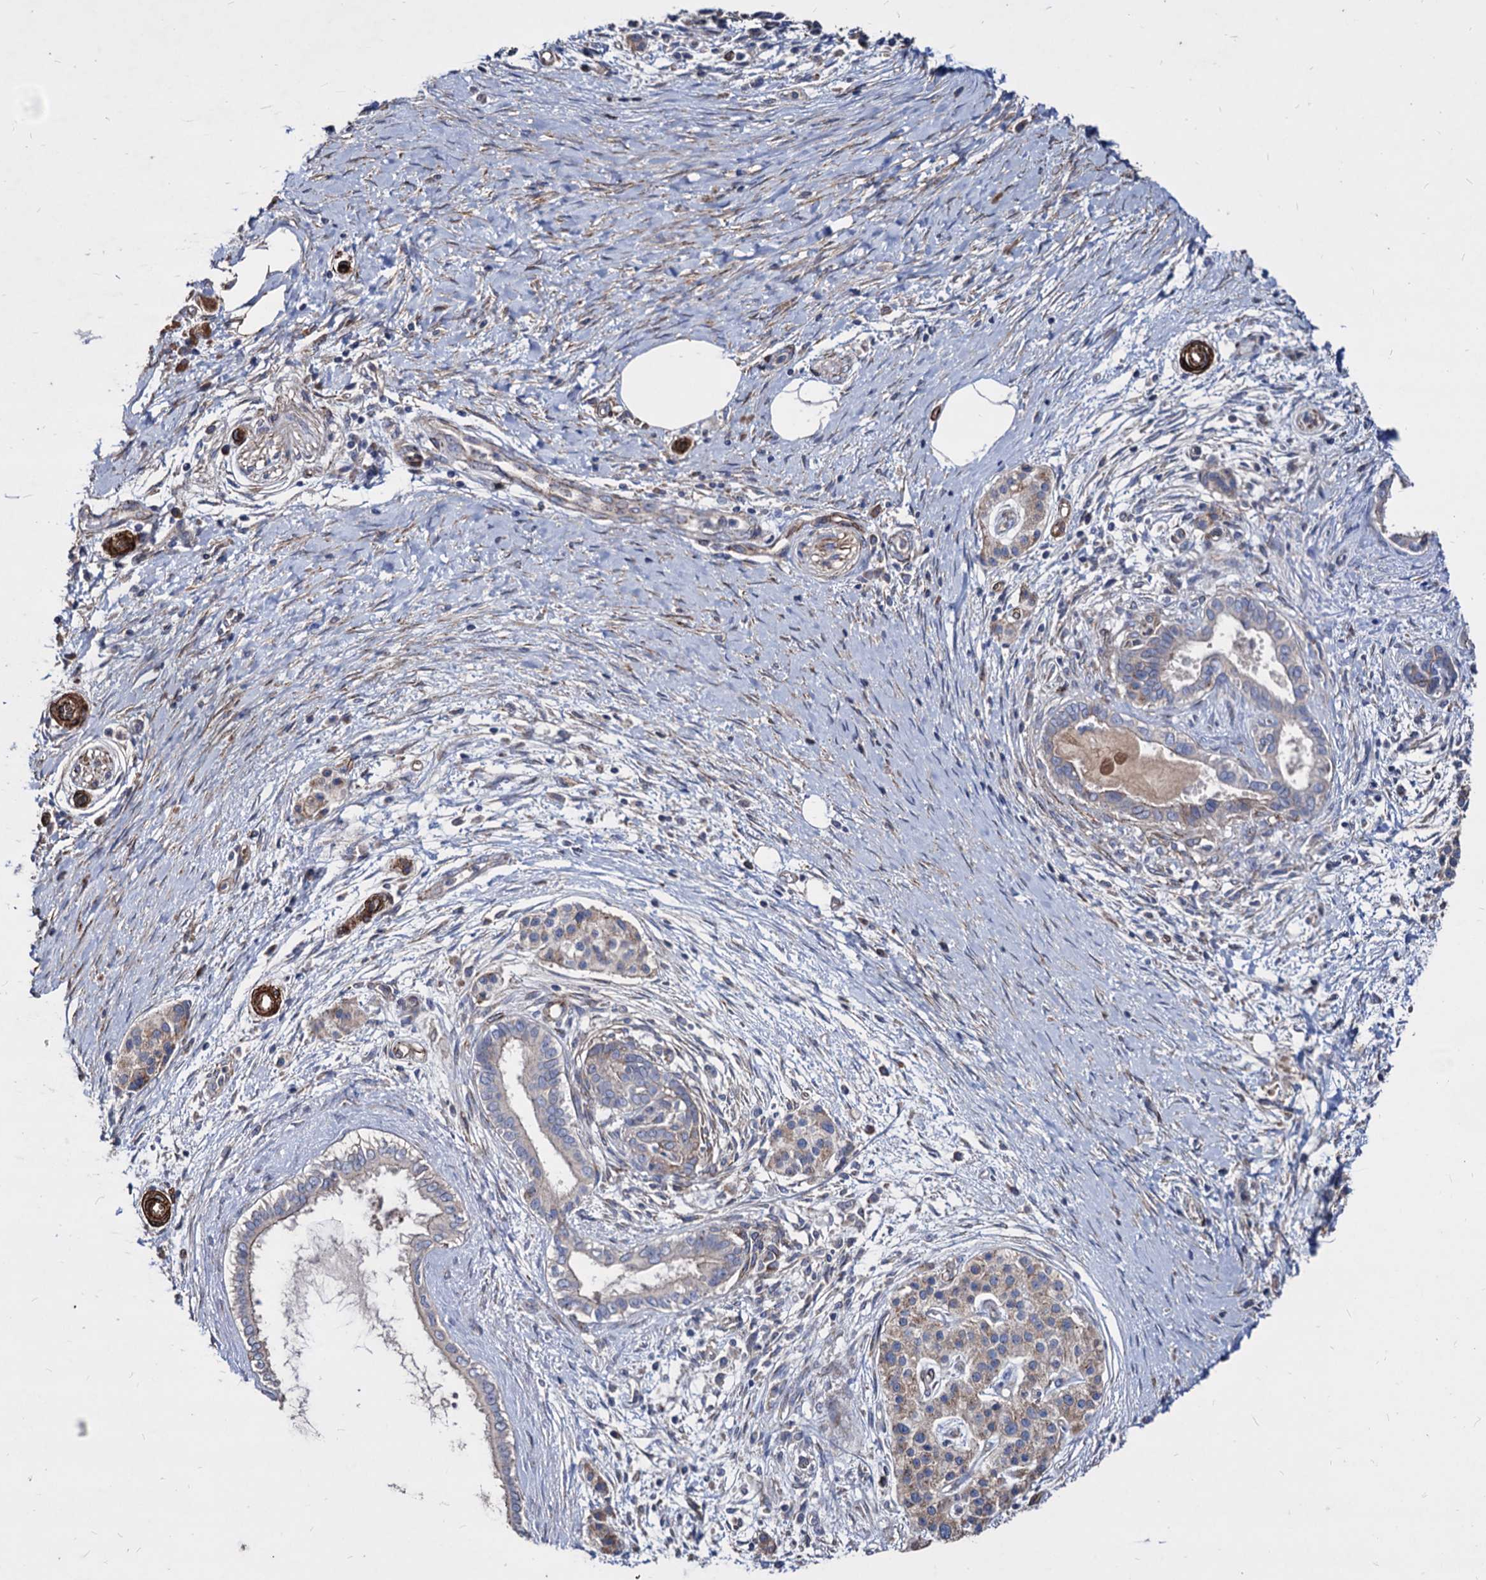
{"staining": {"intensity": "weak", "quantity": "<25%", "location": "cytoplasmic/membranous"}, "tissue": "pancreatic cancer", "cell_type": "Tumor cells", "image_type": "cancer", "snomed": [{"axis": "morphology", "description": "Adenocarcinoma, NOS"}, {"axis": "topography", "description": "Pancreas"}], "caption": "There is no significant expression in tumor cells of adenocarcinoma (pancreatic).", "gene": "WDR11", "patient": {"sex": "male", "age": 58}}